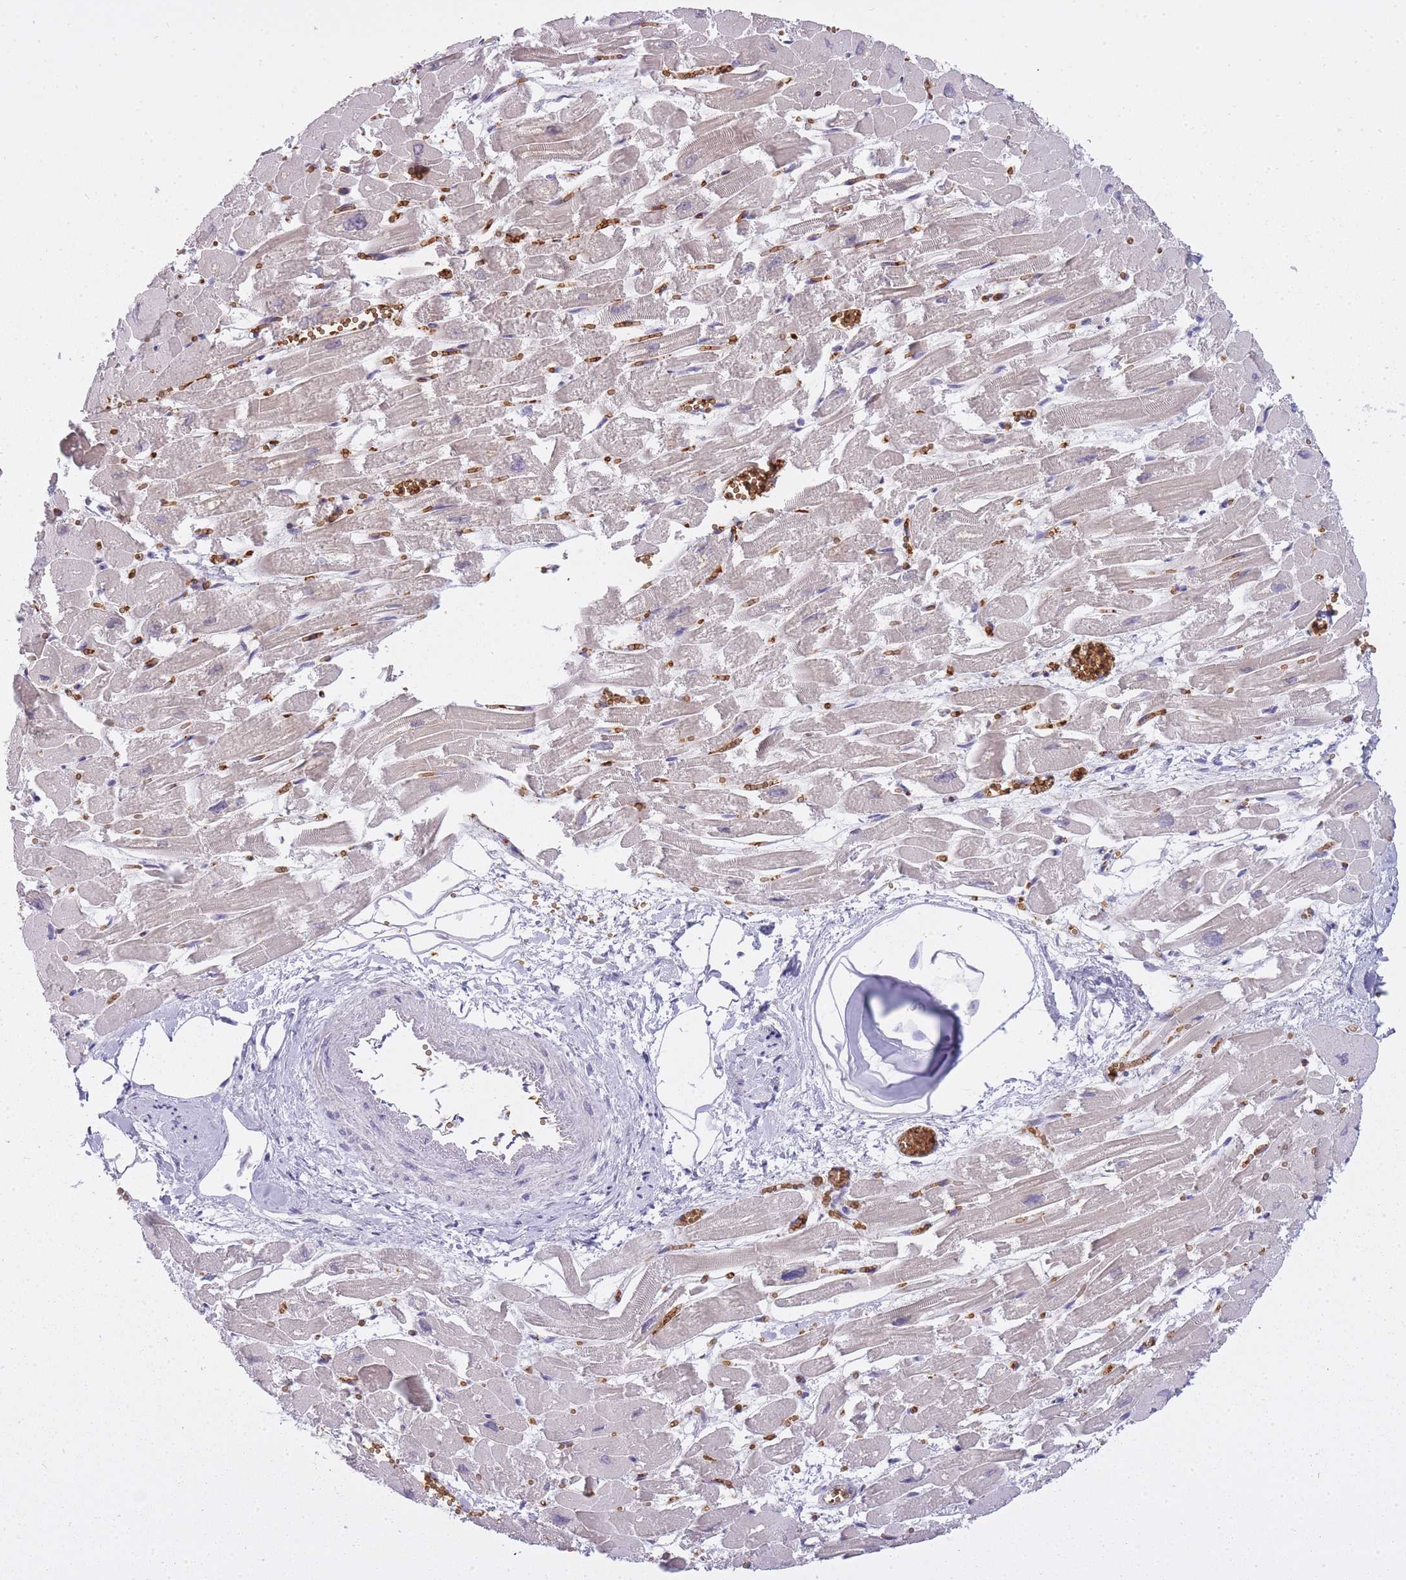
{"staining": {"intensity": "weak", "quantity": "<25%", "location": "cytoplasmic/membranous"}, "tissue": "heart muscle", "cell_type": "Cardiomyocytes", "image_type": "normal", "snomed": [{"axis": "morphology", "description": "Normal tissue, NOS"}, {"axis": "topography", "description": "Heart"}], "caption": "This is a micrograph of immunohistochemistry staining of normal heart muscle, which shows no positivity in cardiomyocytes.", "gene": "CXorf38", "patient": {"sex": "male", "age": 54}}